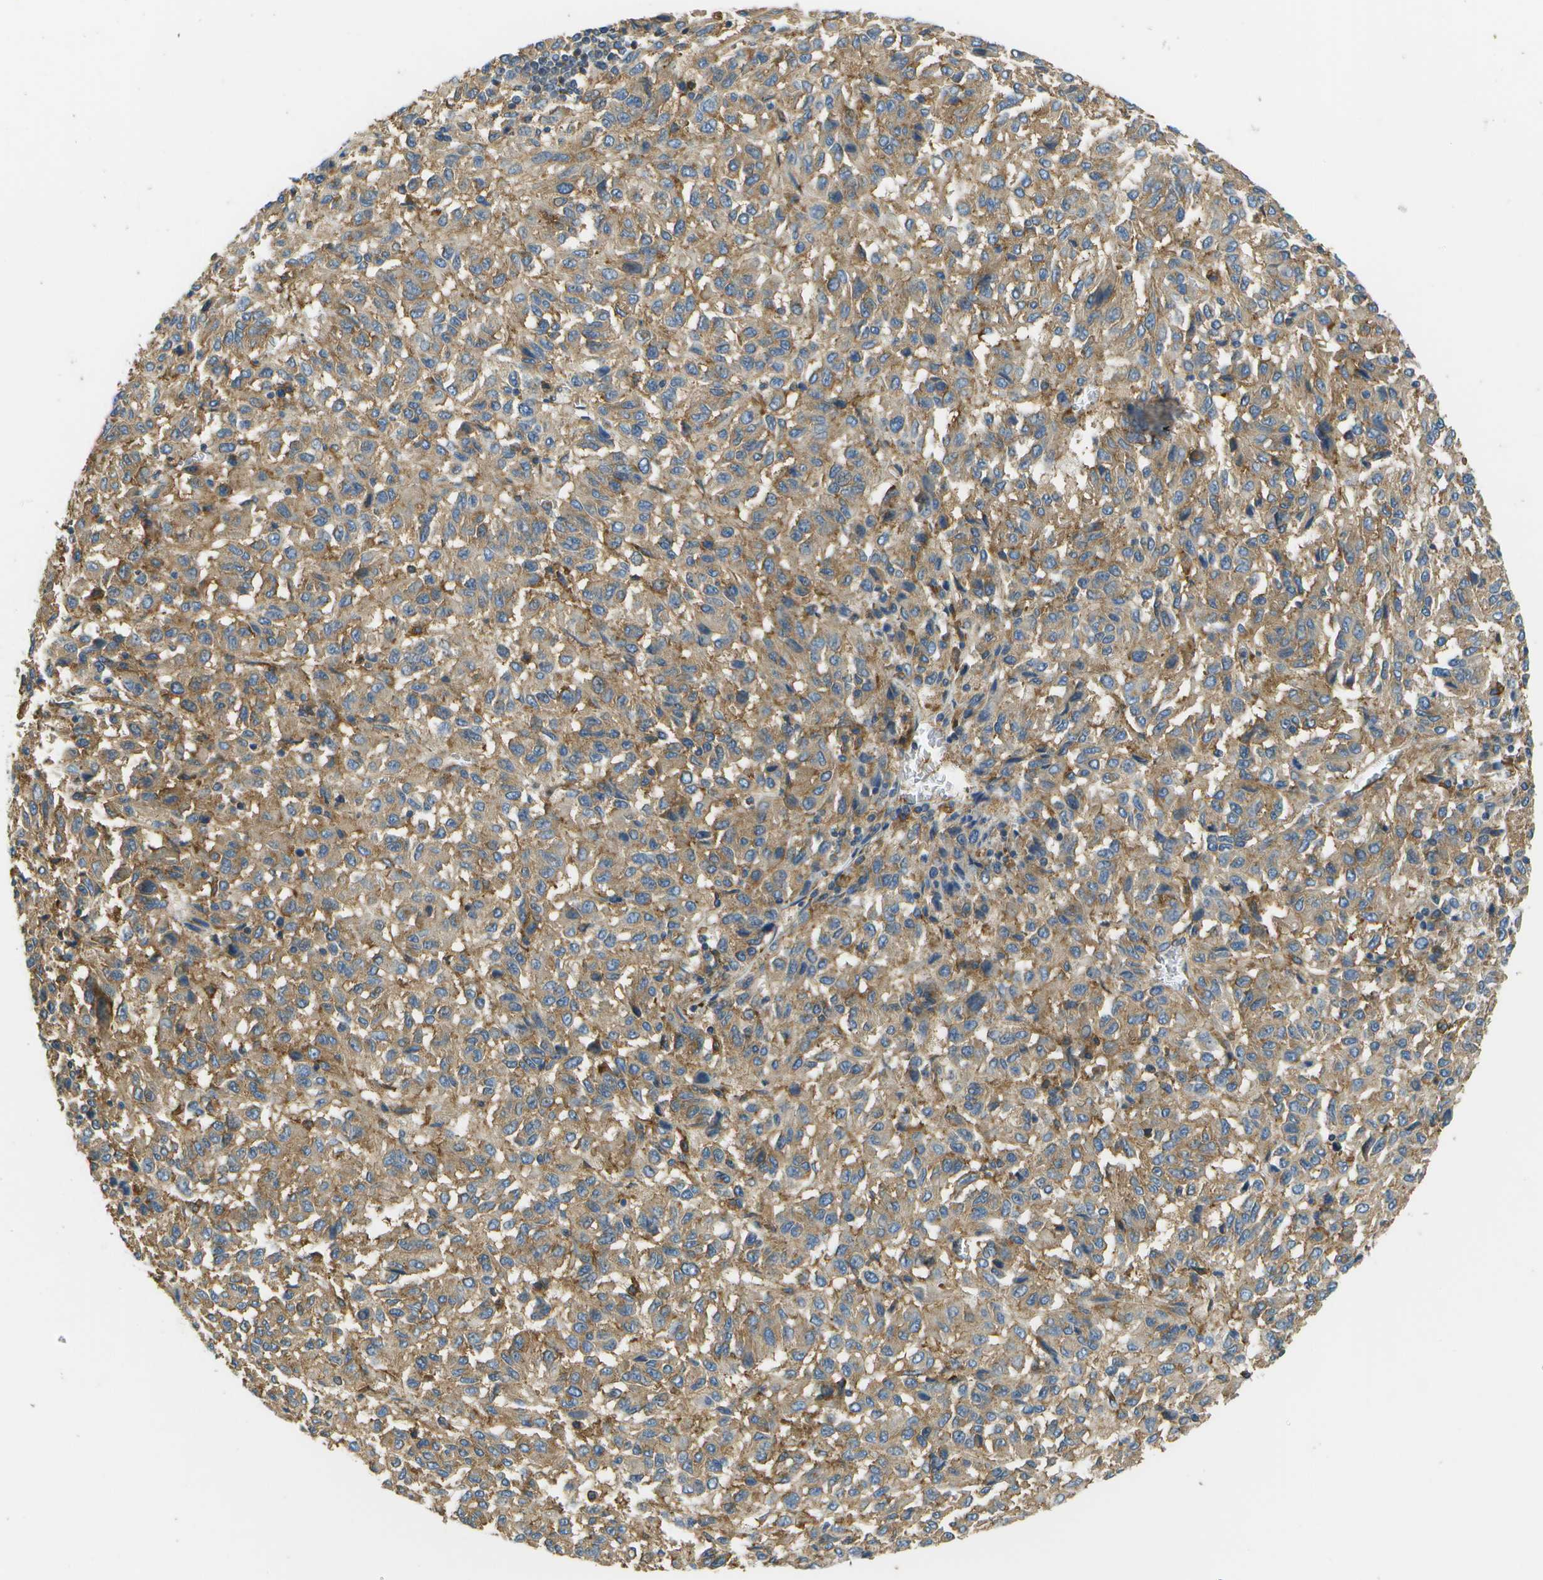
{"staining": {"intensity": "moderate", "quantity": ">75%", "location": "cytoplasmic/membranous"}, "tissue": "melanoma", "cell_type": "Tumor cells", "image_type": "cancer", "snomed": [{"axis": "morphology", "description": "Malignant melanoma, Metastatic site"}, {"axis": "topography", "description": "Lung"}], "caption": "Protein positivity by immunohistochemistry exhibits moderate cytoplasmic/membranous expression in about >75% of tumor cells in malignant melanoma (metastatic site).", "gene": "CLTC", "patient": {"sex": "male", "age": 64}}